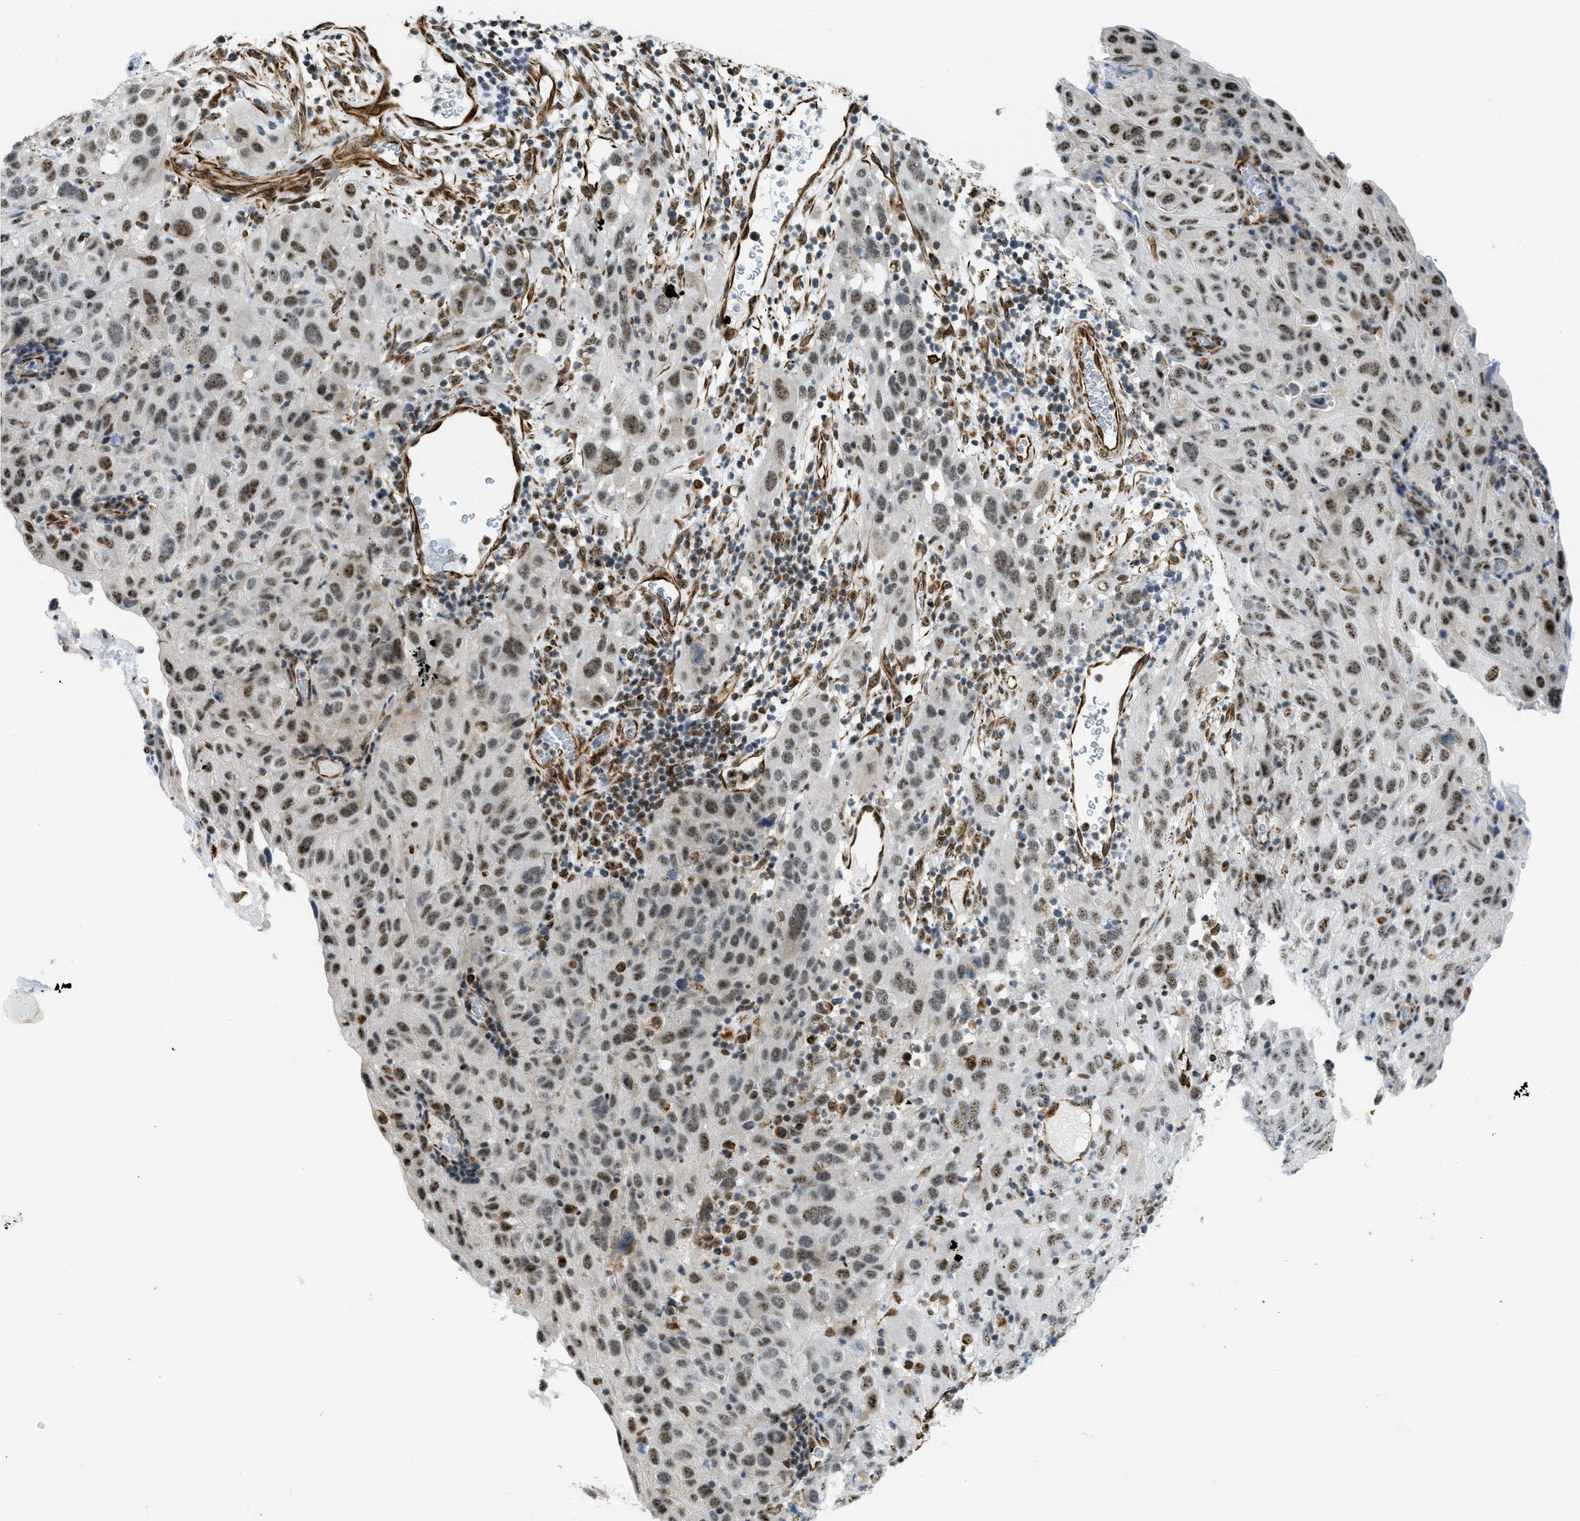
{"staining": {"intensity": "moderate", "quantity": ">75%", "location": "nuclear"}, "tissue": "cervical cancer", "cell_type": "Tumor cells", "image_type": "cancer", "snomed": [{"axis": "morphology", "description": "Squamous cell carcinoma, NOS"}, {"axis": "topography", "description": "Cervix"}], "caption": "Moderate nuclear staining for a protein is present in approximately >75% of tumor cells of cervical cancer using immunohistochemistry (IHC).", "gene": "LRRC8B", "patient": {"sex": "female", "age": 32}}